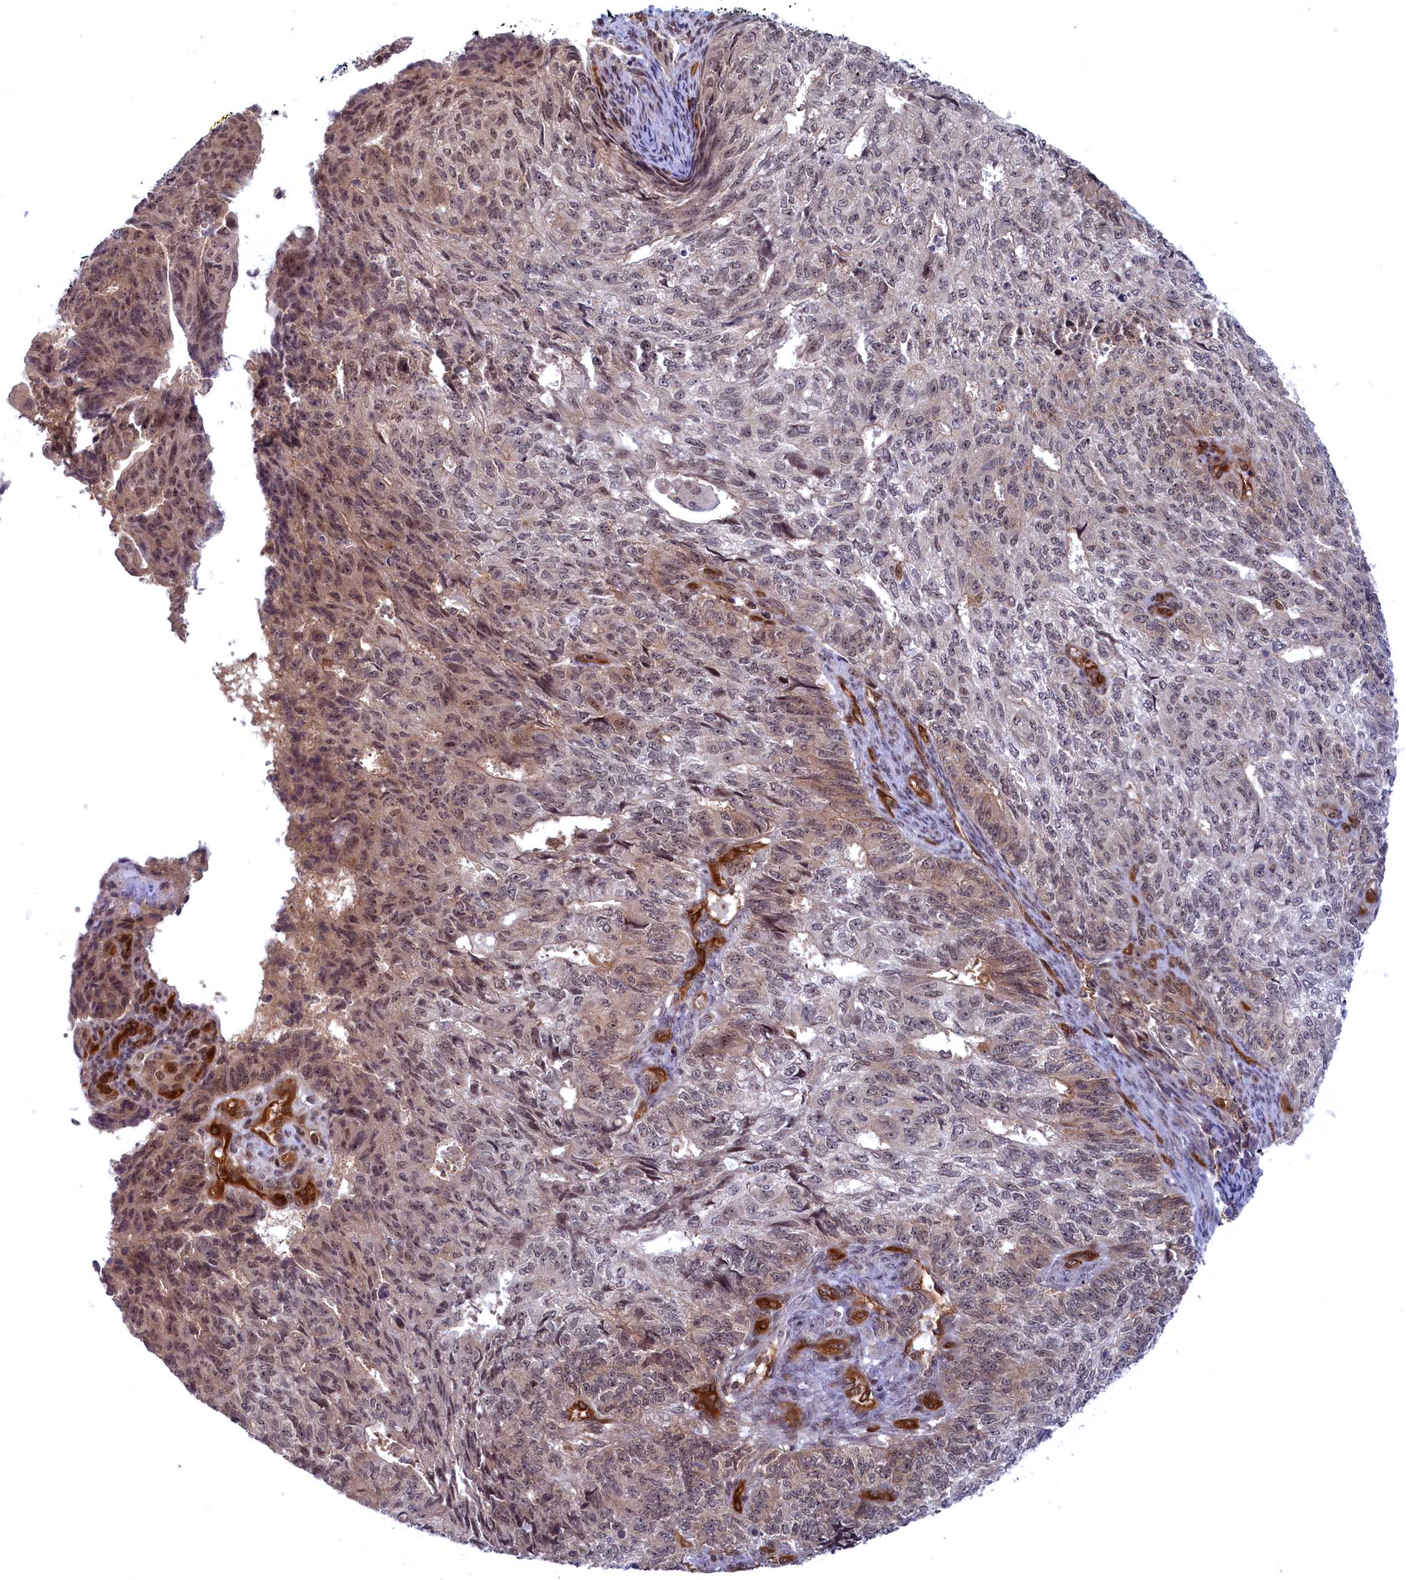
{"staining": {"intensity": "moderate", "quantity": ">75%", "location": "cytoplasmic/membranous,nuclear"}, "tissue": "endometrial cancer", "cell_type": "Tumor cells", "image_type": "cancer", "snomed": [{"axis": "morphology", "description": "Adenocarcinoma, NOS"}, {"axis": "topography", "description": "Endometrium"}], "caption": "A medium amount of moderate cytoplasmic/membranous and nuclear positivity is seen in approximately >75% of tumor cells in endometrial cancer tissue. (DAB IHC, brown staining for protein, blue staining for nuclei).", "gene": "SNRK", "patient": {"sex": "female", "age": 32}}